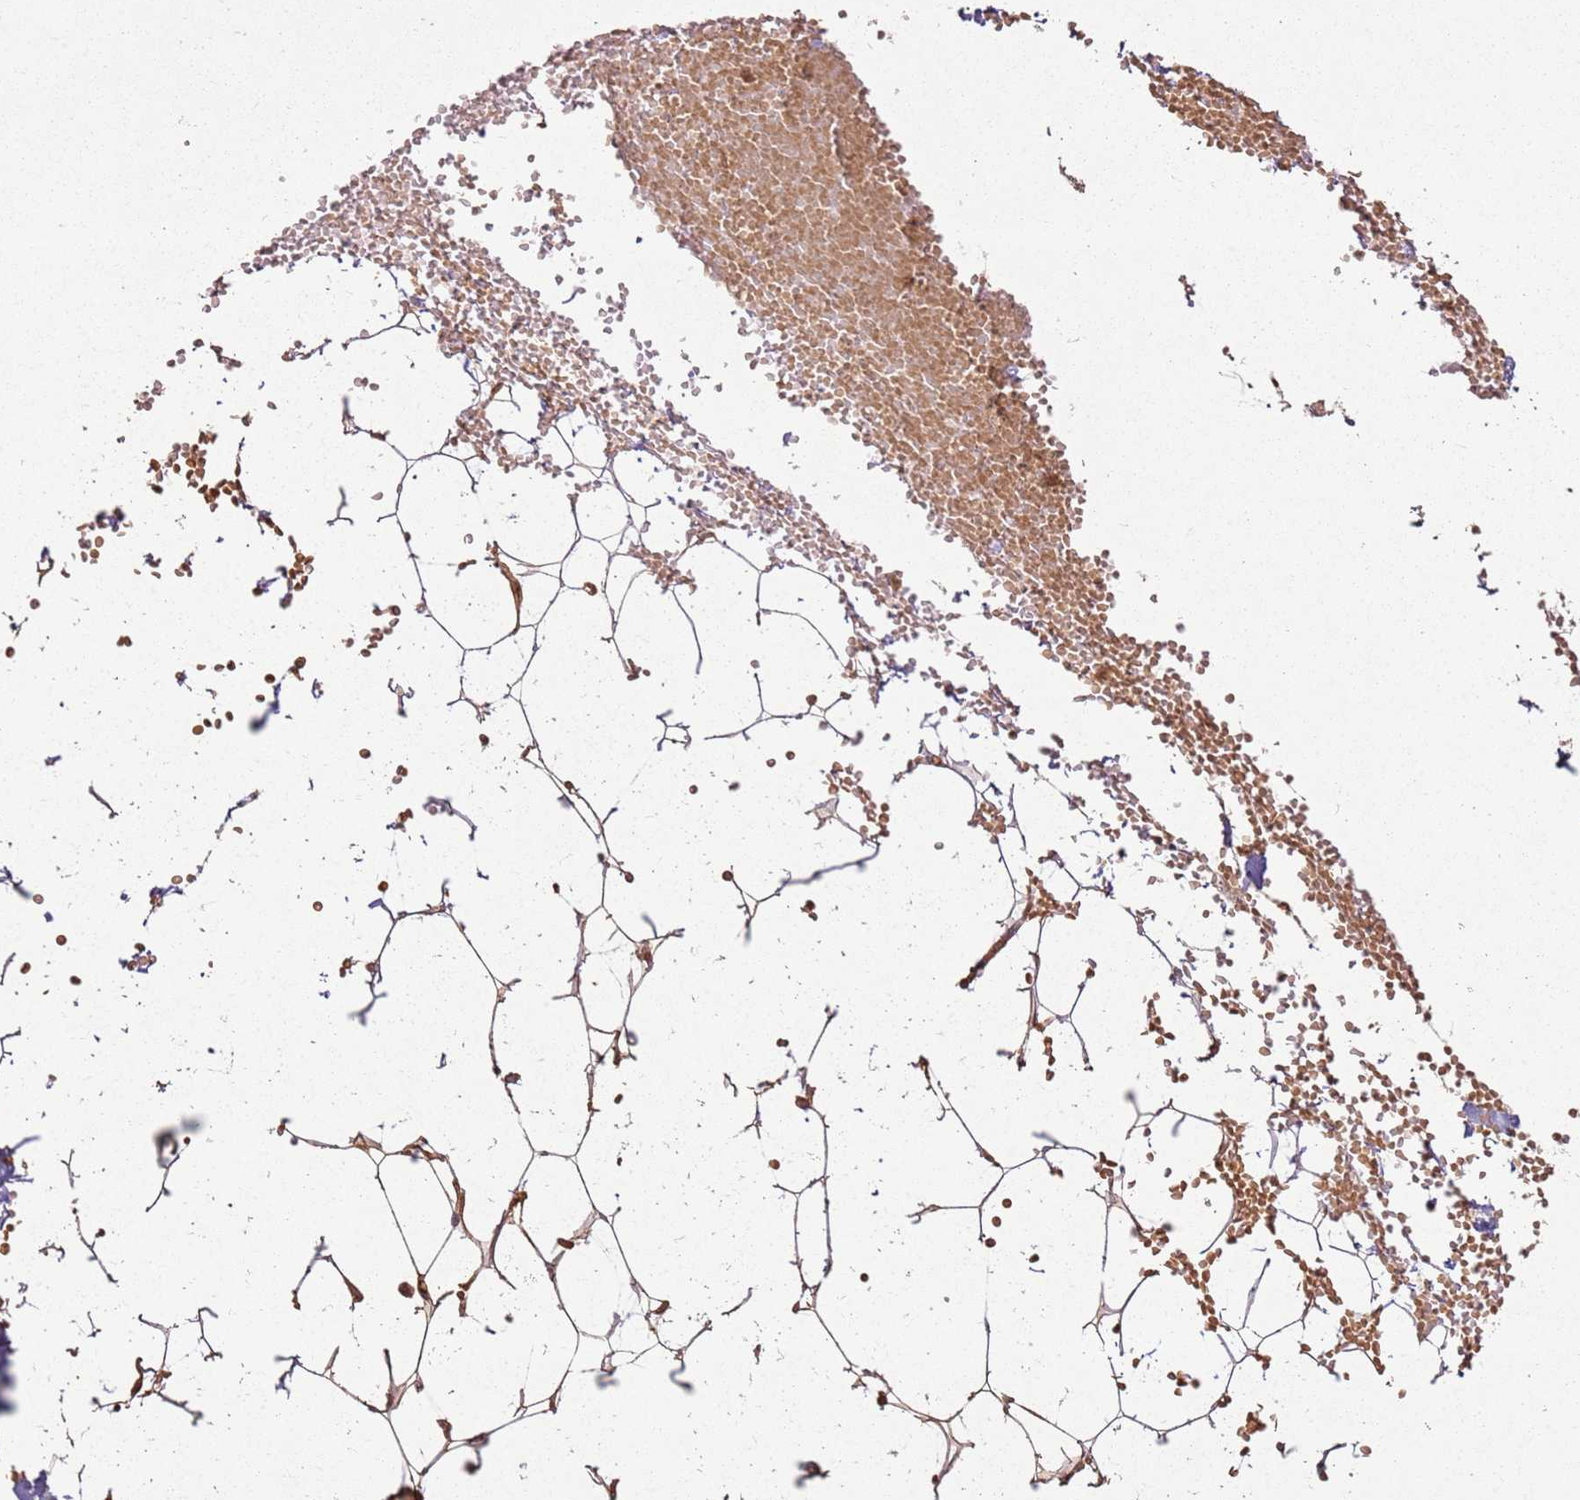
{"staining": {"intensity": "moderate", "quantity": ">75%", "location": "cytoplasmic/membranous"}, "tissue": "adipose tissue", "cell_type": "Adipocytes", "image_type": "normal", "snomed": [{"axis": "morphology", "description": "Normal tissue, NOS"}, {"axis": "topography", "description": "Breast"}], "caption": "This photomicrograph demonstrates benign adipose tissue stained with immunohistochemistry to label a protein in brown. The cytoplasmic/membranous of adipocytes show moderate positivity for the protein. Nuclei are counter-stained blue.", "gene": "ZNF776", "patient": {"sex": "female", "age": 23}}